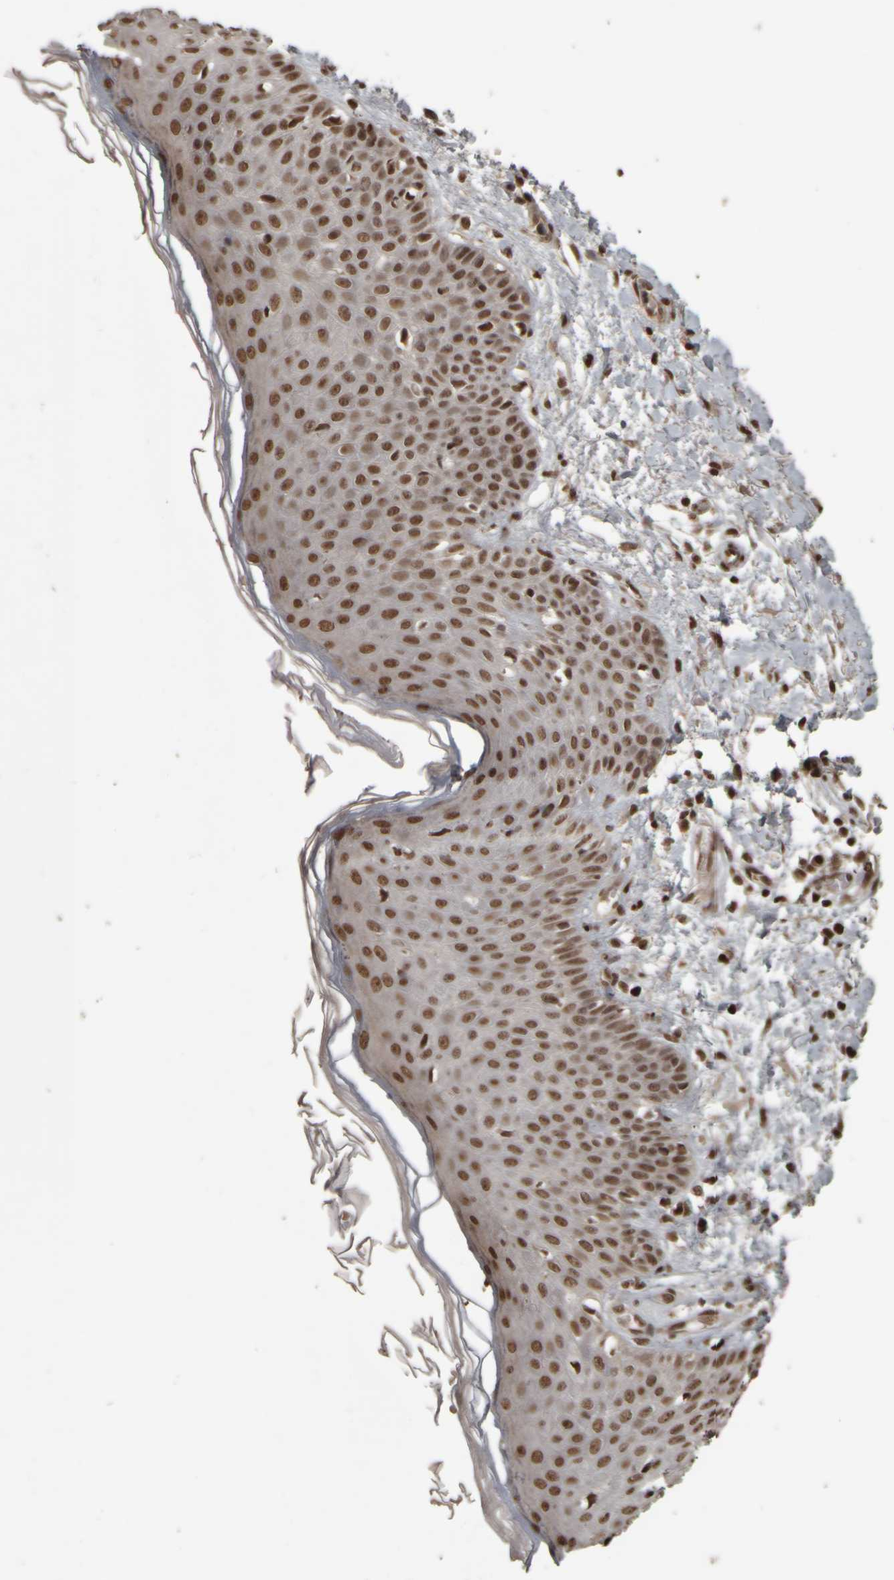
{"staining": {"intensity": "strong", "quantity": ">75%", "location": "nuclear"}, "tissue": "skin", "cell_type": "Fibroblasts", "image_type": "normal", "snomed": [{"axis": "morphology", "description": "Normal tissue, NOS"}, {"axis": "morphology", "description": "Inflammation, NOS"}, {"axis": "topography", "description": "Skin"}], "caption": "Immunohistochemical staining of benign human skin displays strong nuclear protein expression in approximately >75% of fibroblasts.", "gene": "ZFHX4", "patient": {"sex": "female", "age": 44}}